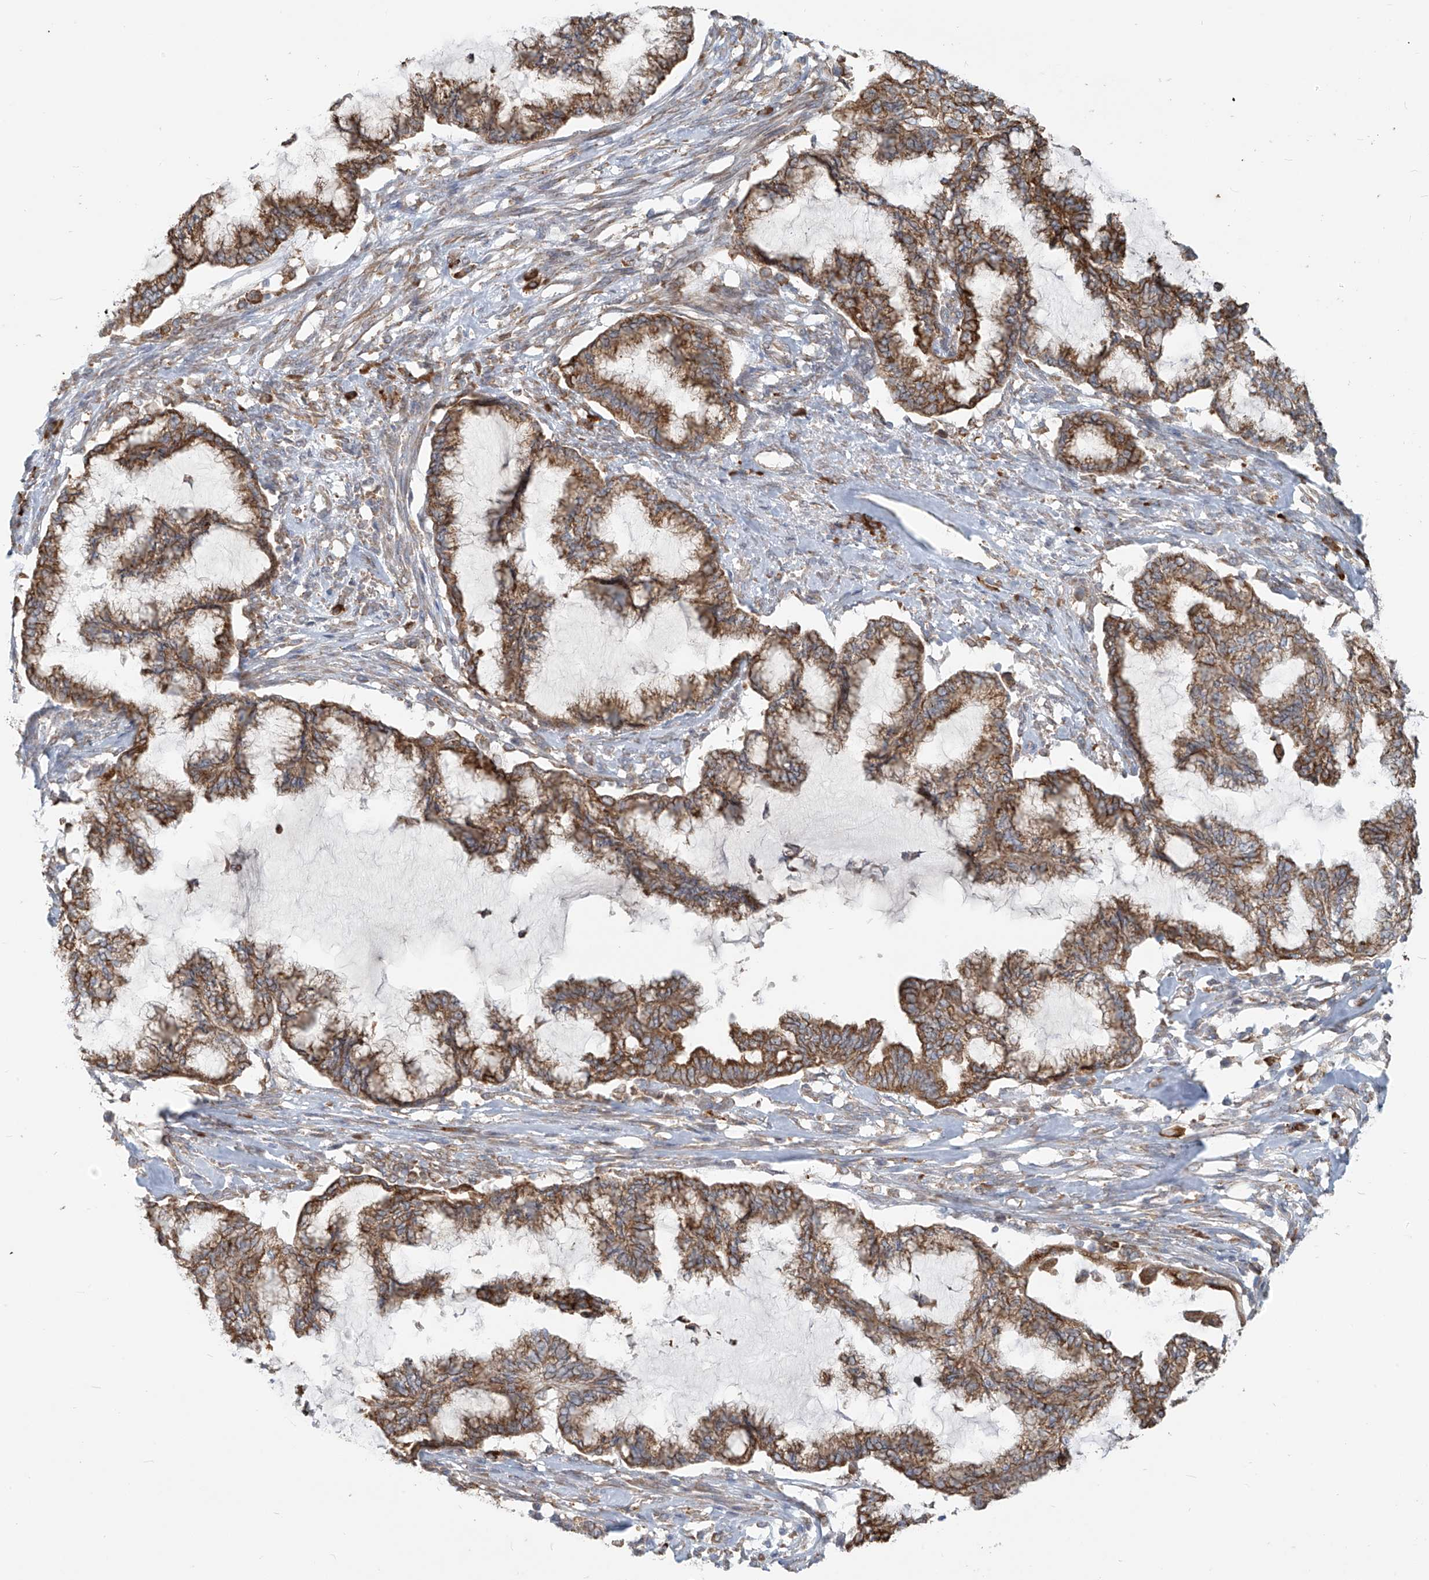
{"staining": {"intensity": "moderate", "quantity": ">75%", "location": "cytoplasmic/membranous"}, "tissue": "endometrial cancer", "cell_type": "Tumor cells", "image_type": "cancer", "snomed": [{"axis": "morphology", "description": "Adenocarcinoma, NOS"}, {"axis": "topography", "description": "Endometrium"}], "caption": "Protein staining demonstrates moderate cytoplasmic/membranous positivity in about >75% of tumor cells in endometrial adenocarcinoma.", "gene": "KATNIP", "patient": {"sex": "female", "age": 86}}